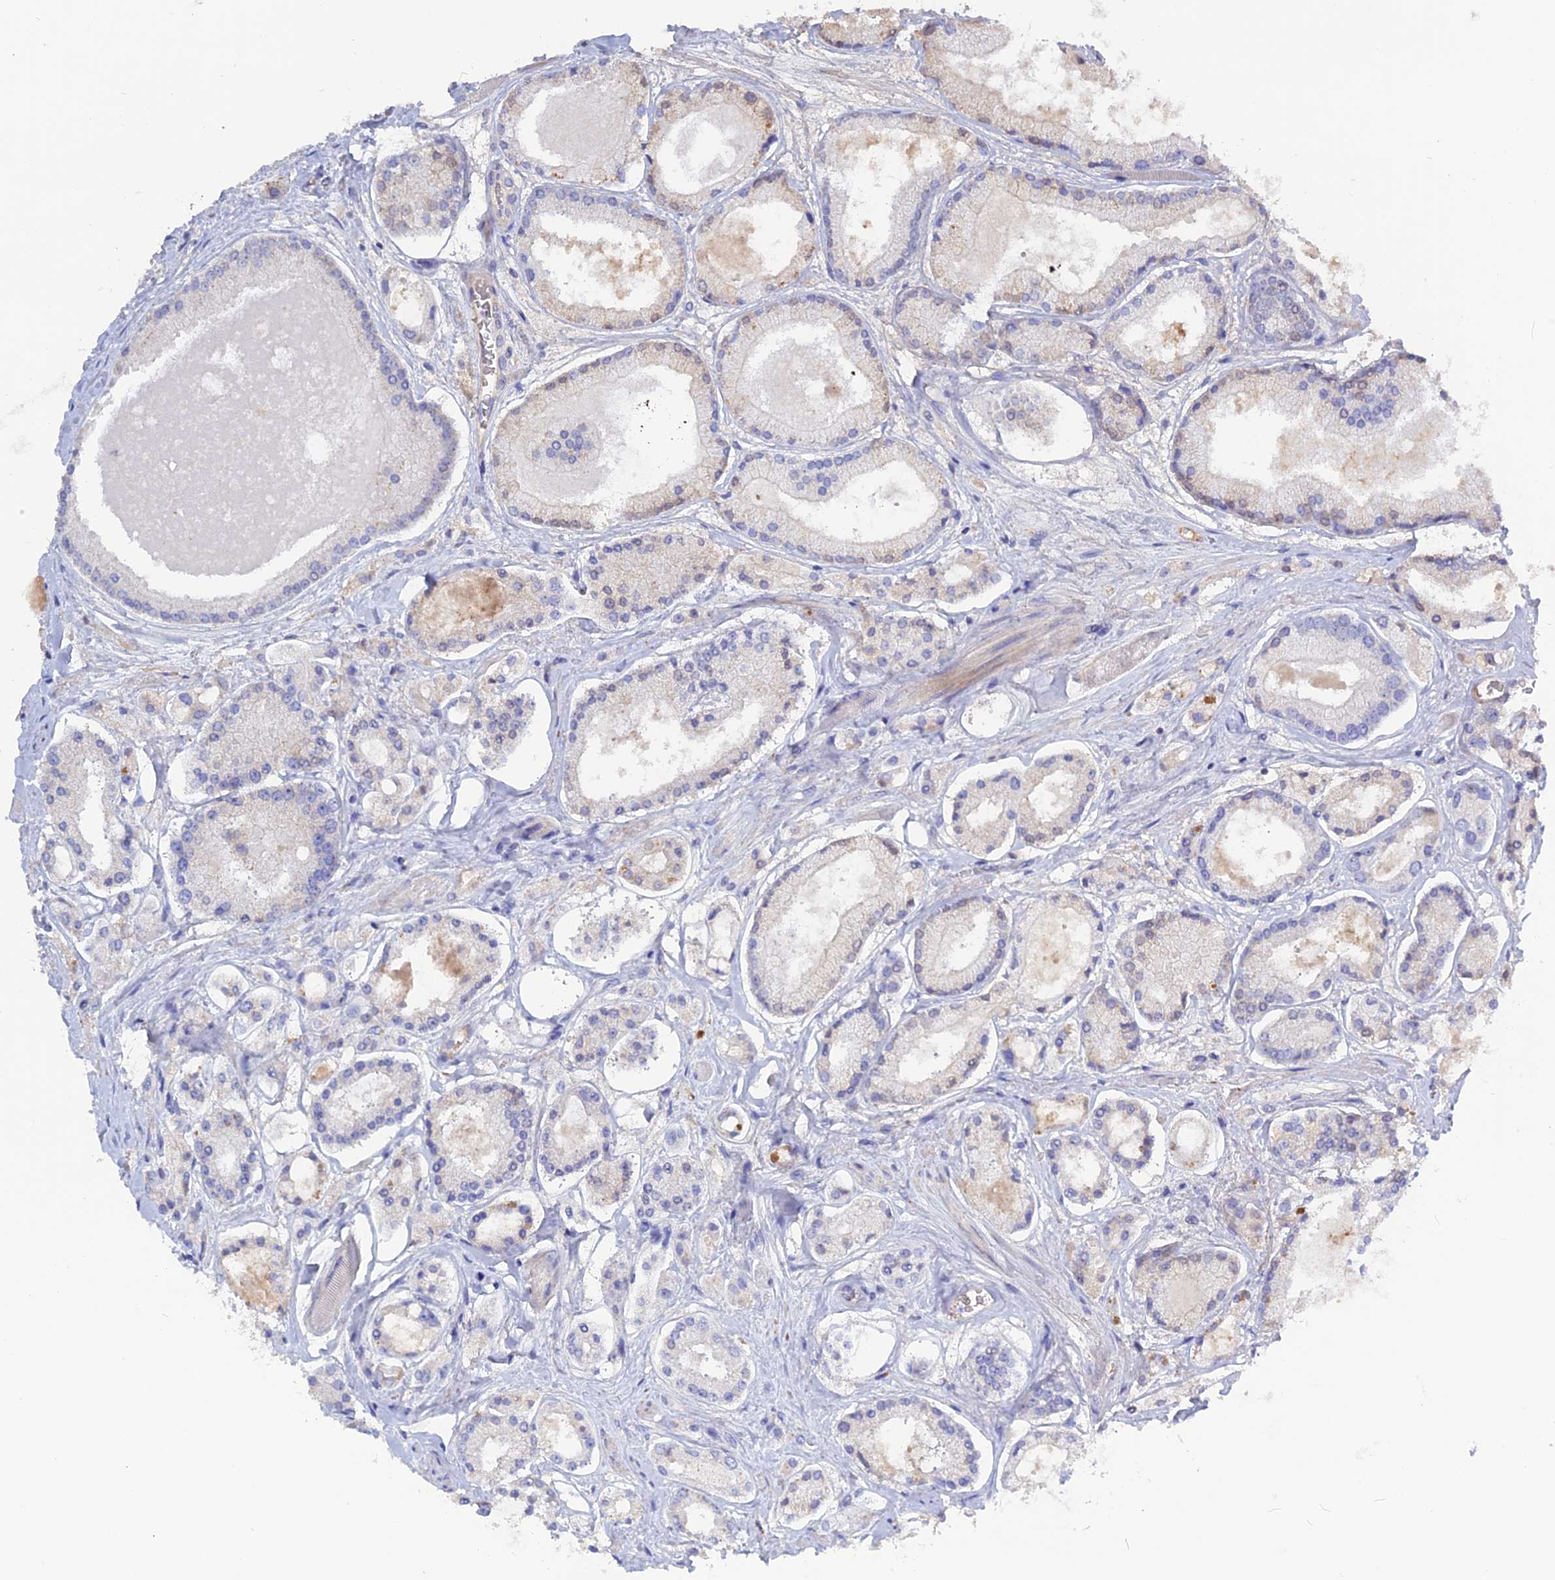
{"staining": {"intensity": "negative", "quantity": "none", "location": "none"}, "tissue": "prostate cancer", "cell_type": "Tumor cells", "image_type": "cancer", "snomed": [{"axis": "morphology", "description": "Adenocarcinoma, High grade"}, {"axis": "topography", "description": "Prostate"}], "caption": "Immunohistochemical staining of prostate adenocarcinoma (high-grade) shows no significant expression in tumor cells.", "gene": "ADGRA1", "patient": {"sex": "male", "age": 67}}